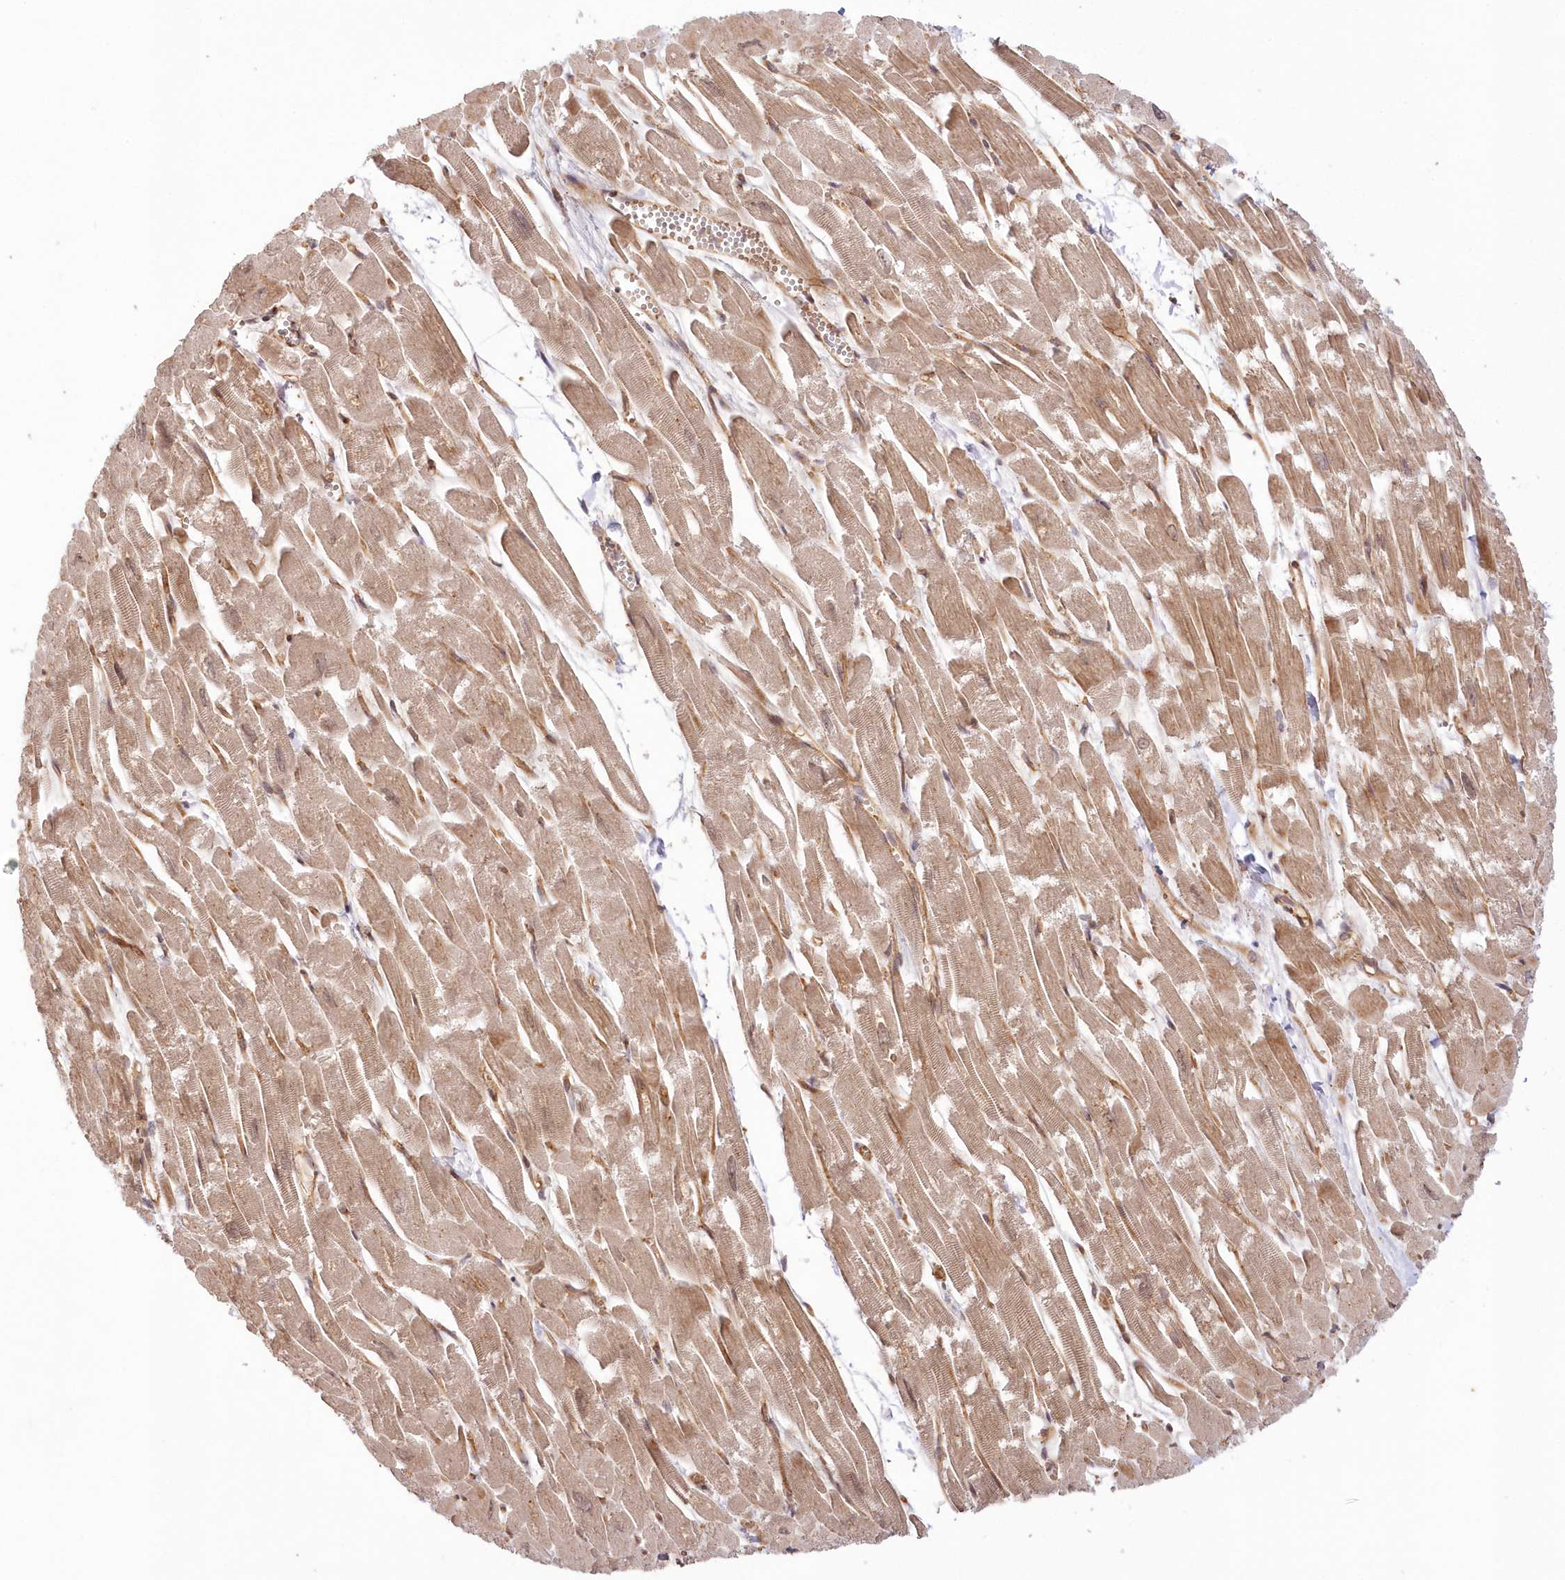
{"staining": {"intensity": "moderate", "quantity": ">75%", "location": "cytoplasmic/membranous"}, "tissue": "heart muscle", "cell_type": "Cardiomyocytes", "image_type": "normal", "snomed": [{"axis": "morphology", "description": "Normal tissue, NOS"}, {"axis": "topography", "description": "Heart"}], "caption": "A photomicrograph of human heart muscle stained for a protein demonstrates moderate cytoplasmic/membranous brown staining in cardiomyocytes. Using DAB (brown) and hematoxylin (blue) stains, captured at high magnification using brightfield microscopy.", "gene": "UBTD2", "patient": {"sex": "male", "age": 54}}